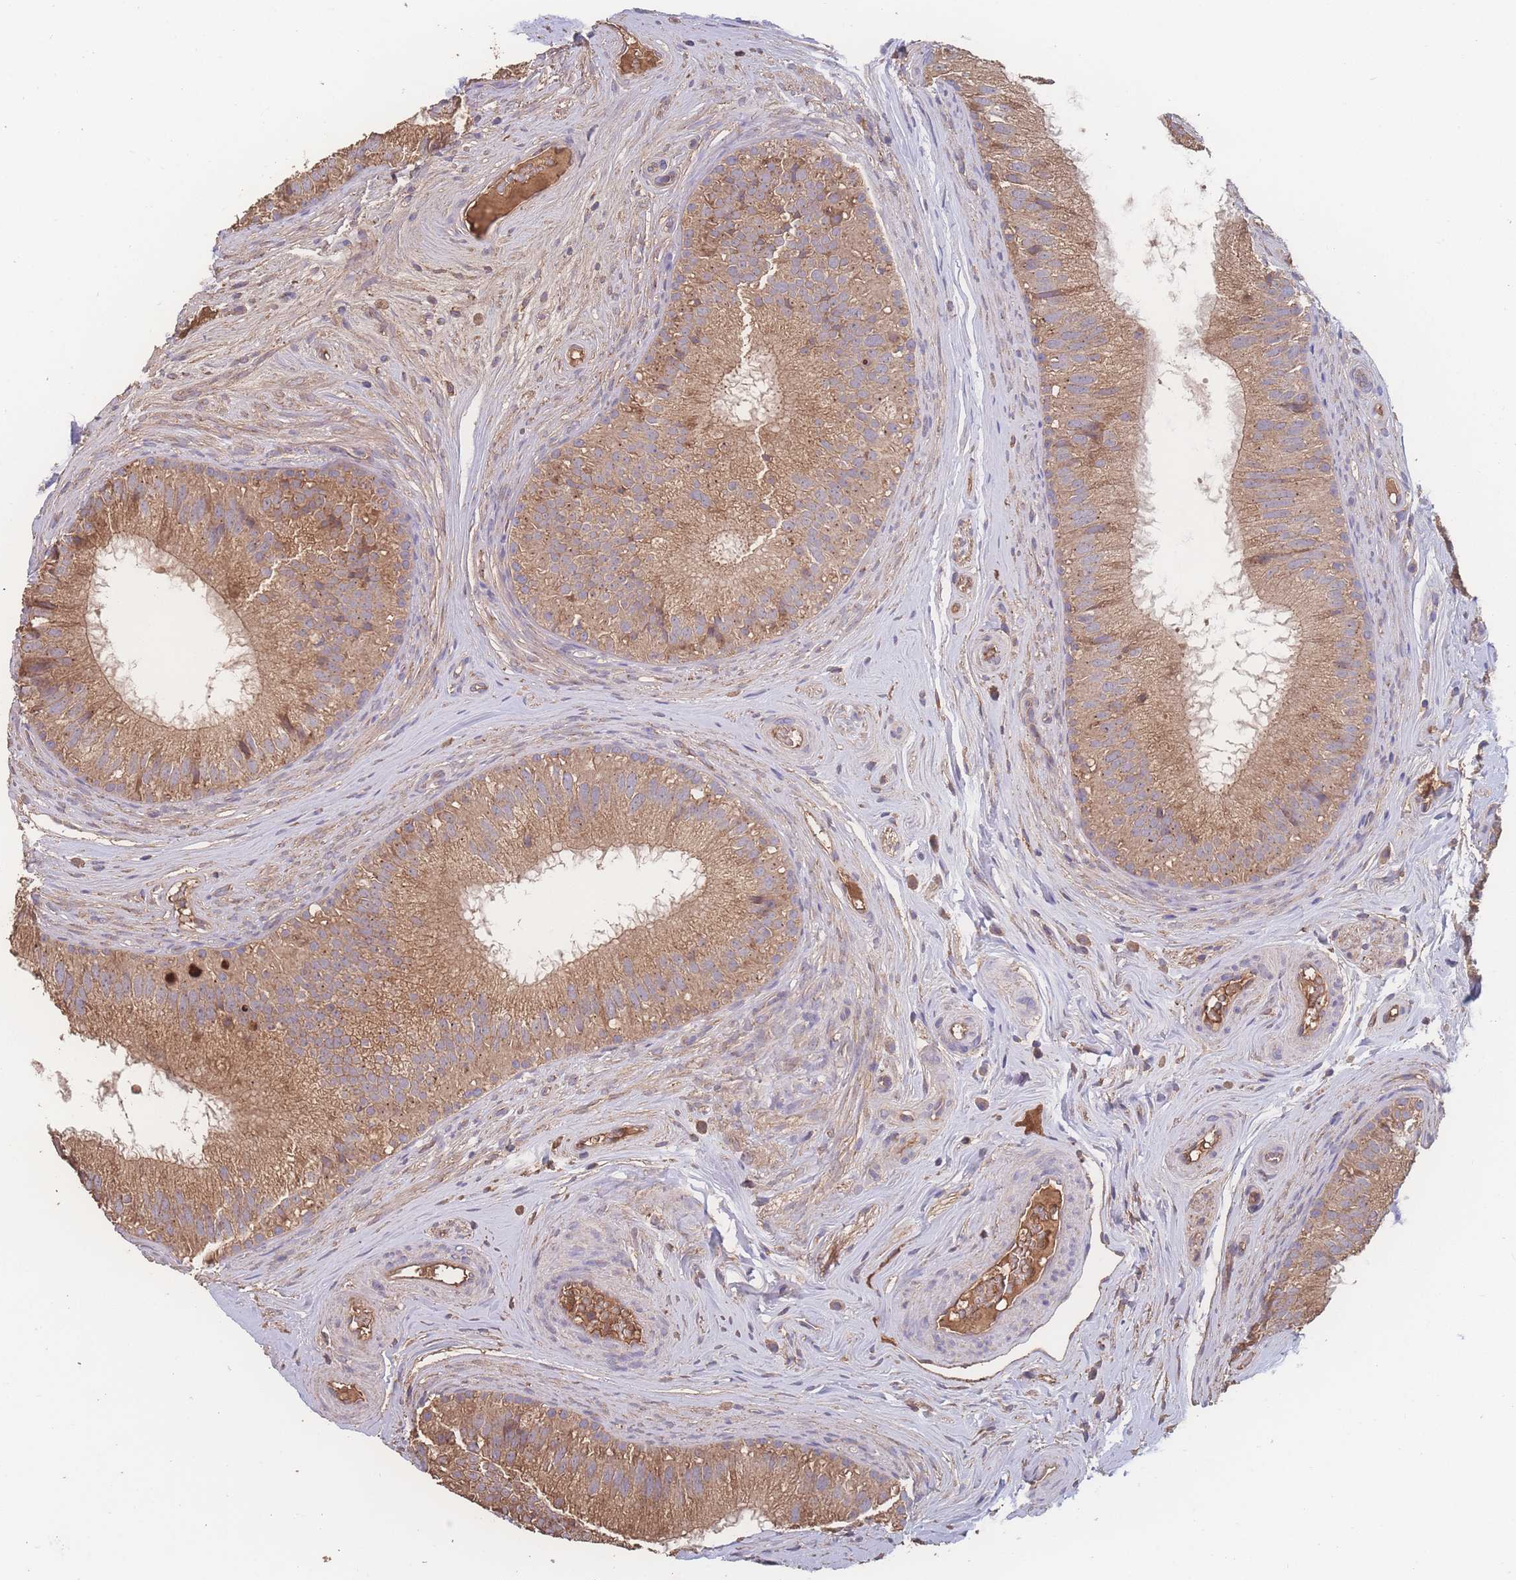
{"staining": {"intensity": "moderate", "quantity": ">75%", "location": "cytoplasmic/membranous"}, "tissue": "epididymis", "cell_type": "Glandular cells", "image_type": "normal", "snomed": [{"axis": "morphology", "description": "Normal tissue, NOS"}, {"axis": "topography", "description": "Epididymis"}], "caption": "High-power microscopy captured an immunohistochemistry (IHC) photomicrograph of unremarkable epididymis, revealing moderate cytoplasmic/membranous positivity in approximately >75% of glandular cells.", "gene": "ATXN10", "patient": {"sex": "male", "age": 34}}